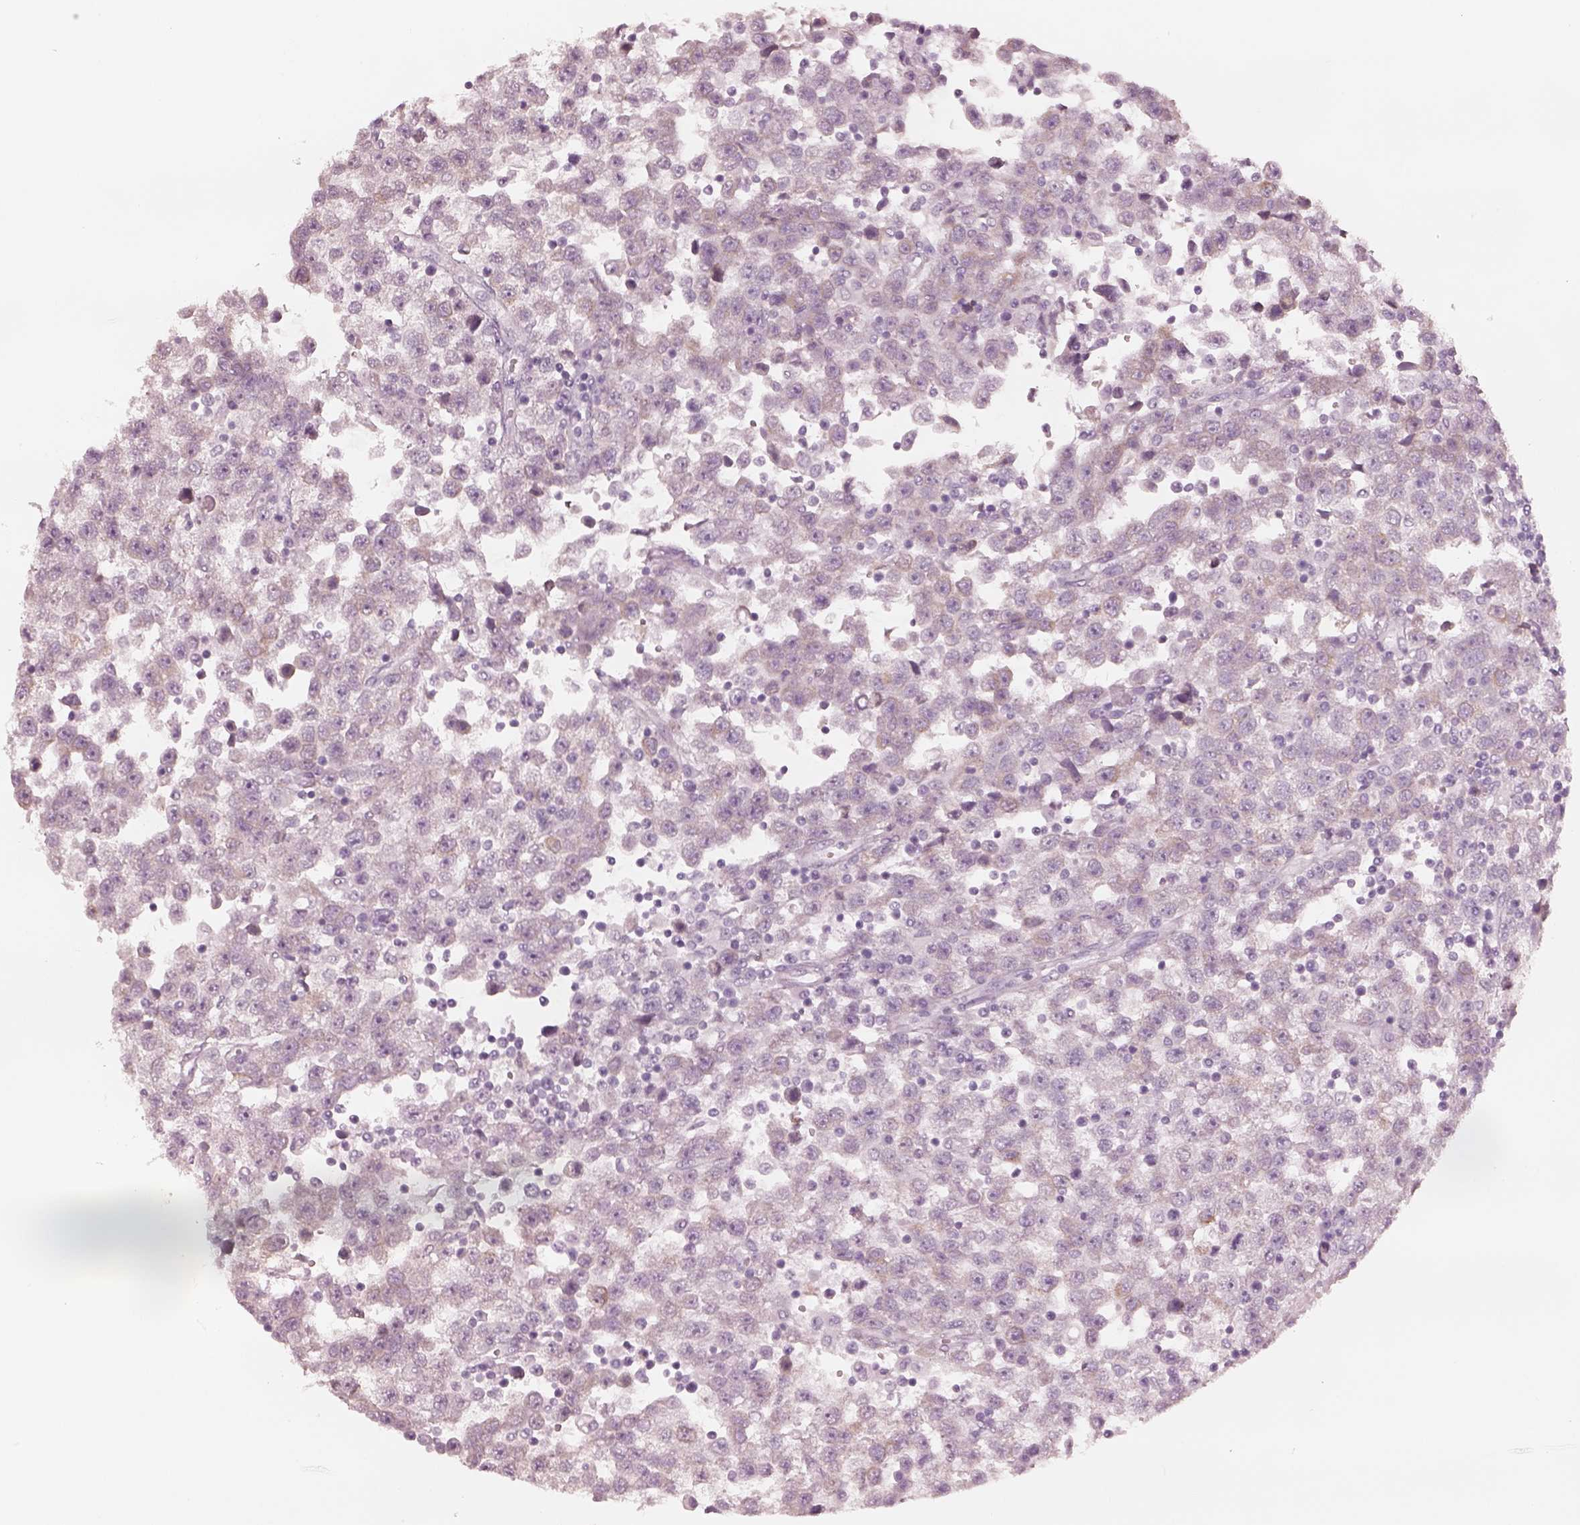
{"staining": {"intensity": "negative", "quantity": "none", "location": "none"}, "tissue": "testis cancer", "cell_type": "Tumor cells", "image_type": "cancer", "snomed": [{"axis": "morphology", "description": "Seminoma, NOS"}, {"axis": "topography", "description": "Testis"}], "caption": "DAB (3,3'-diaminobenzidine) immunohistochemical staining of seminoma (testis) shows no significant staining in tumor cells.", "gene": "PON3", "patient": {"sex": "male", "age": 34}}